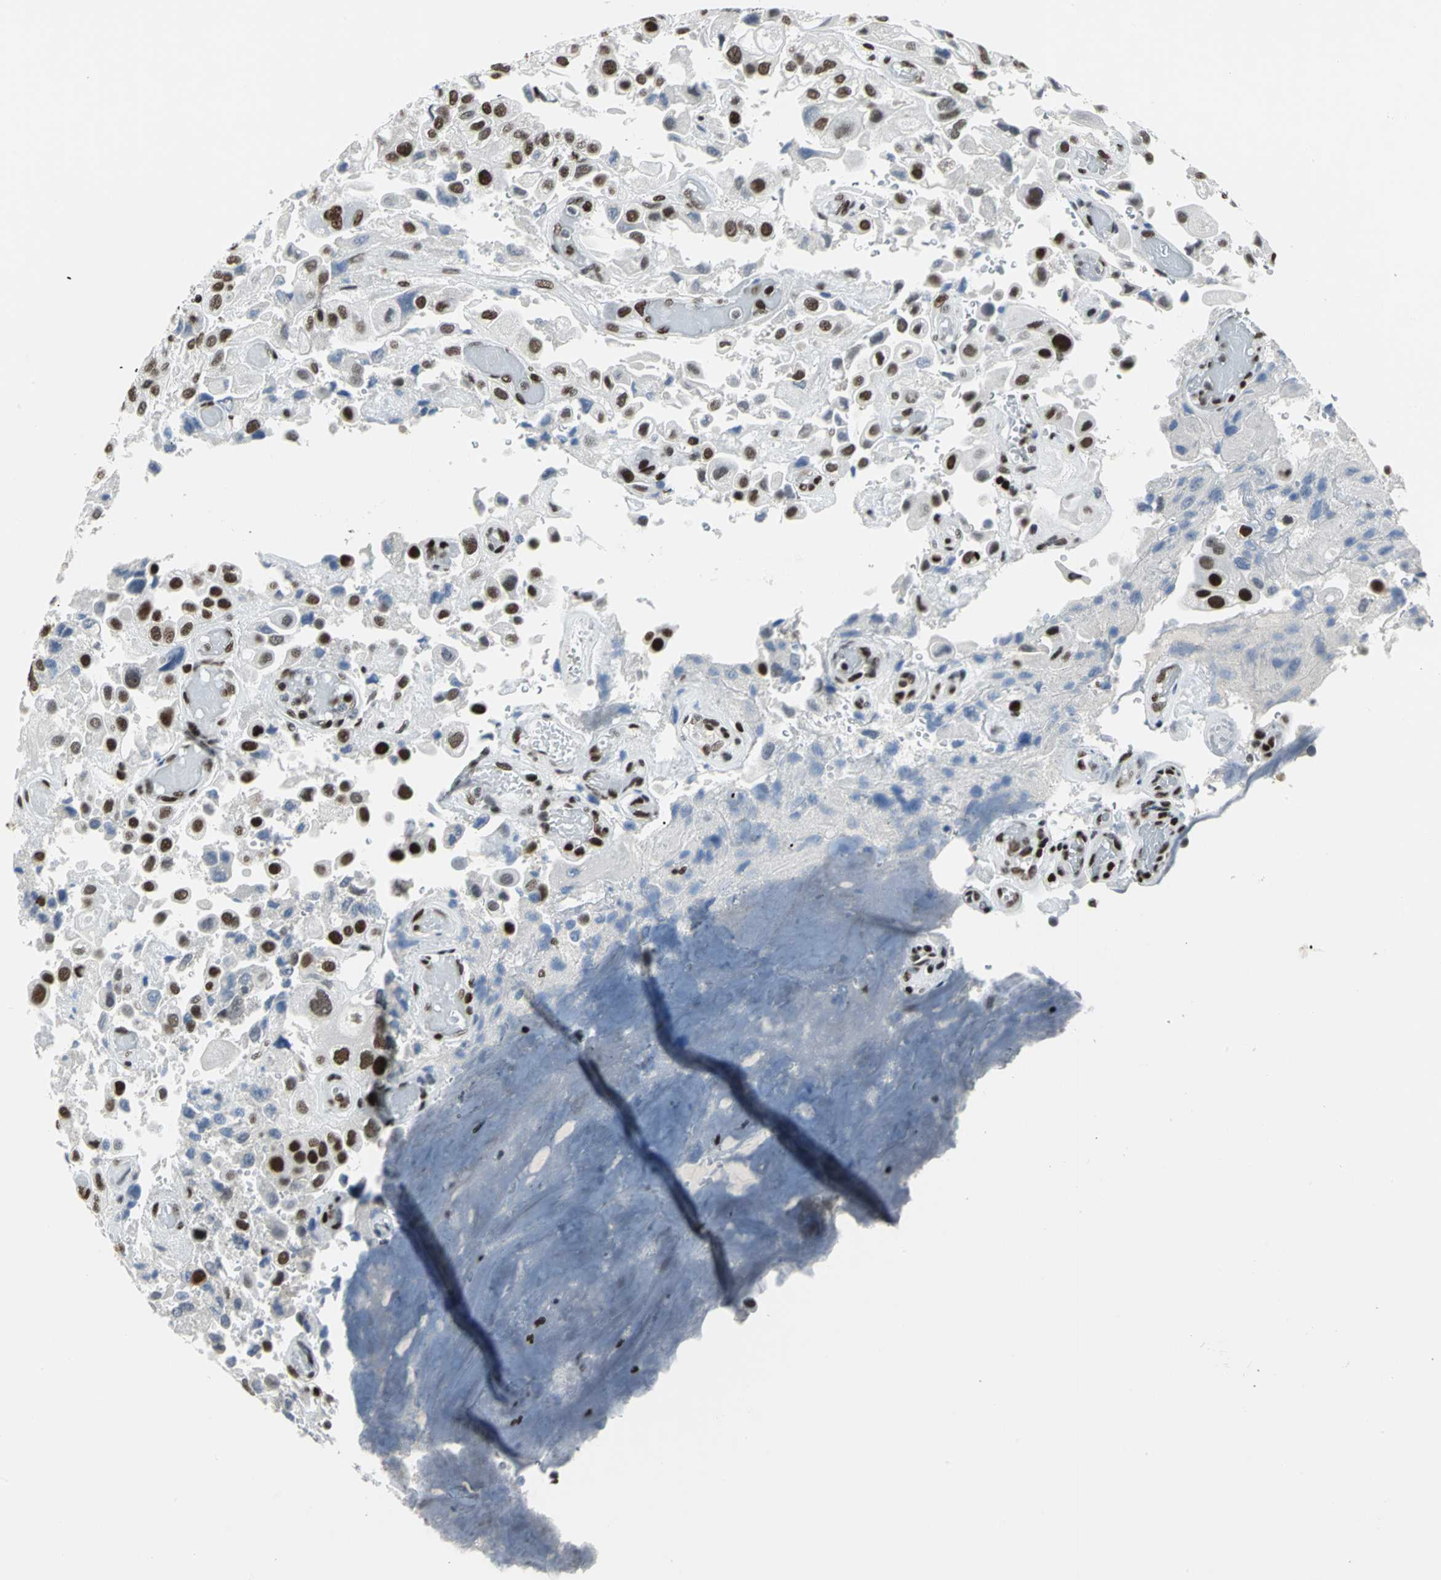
{"staining": {"intensity": "strong", "quantity": ">75%", "location": "nuclear"}, "tissue": "urothelial cancer", "cell_type": "Tumor cells", "image_type": "cancer", "snomed": [{"axis": "morphology", "description": "Urothelial carcinoma, High grade"}, {"axis": "topography", "description": "Urinary bladder"}], "caption": "Protein staining by immunohistochemistry shows strong nuclear staining in about >75% of tumor cells in urothelial cancer.", "gene": "HNRNPD", "patient": {"sex": "female", "age": 64}}